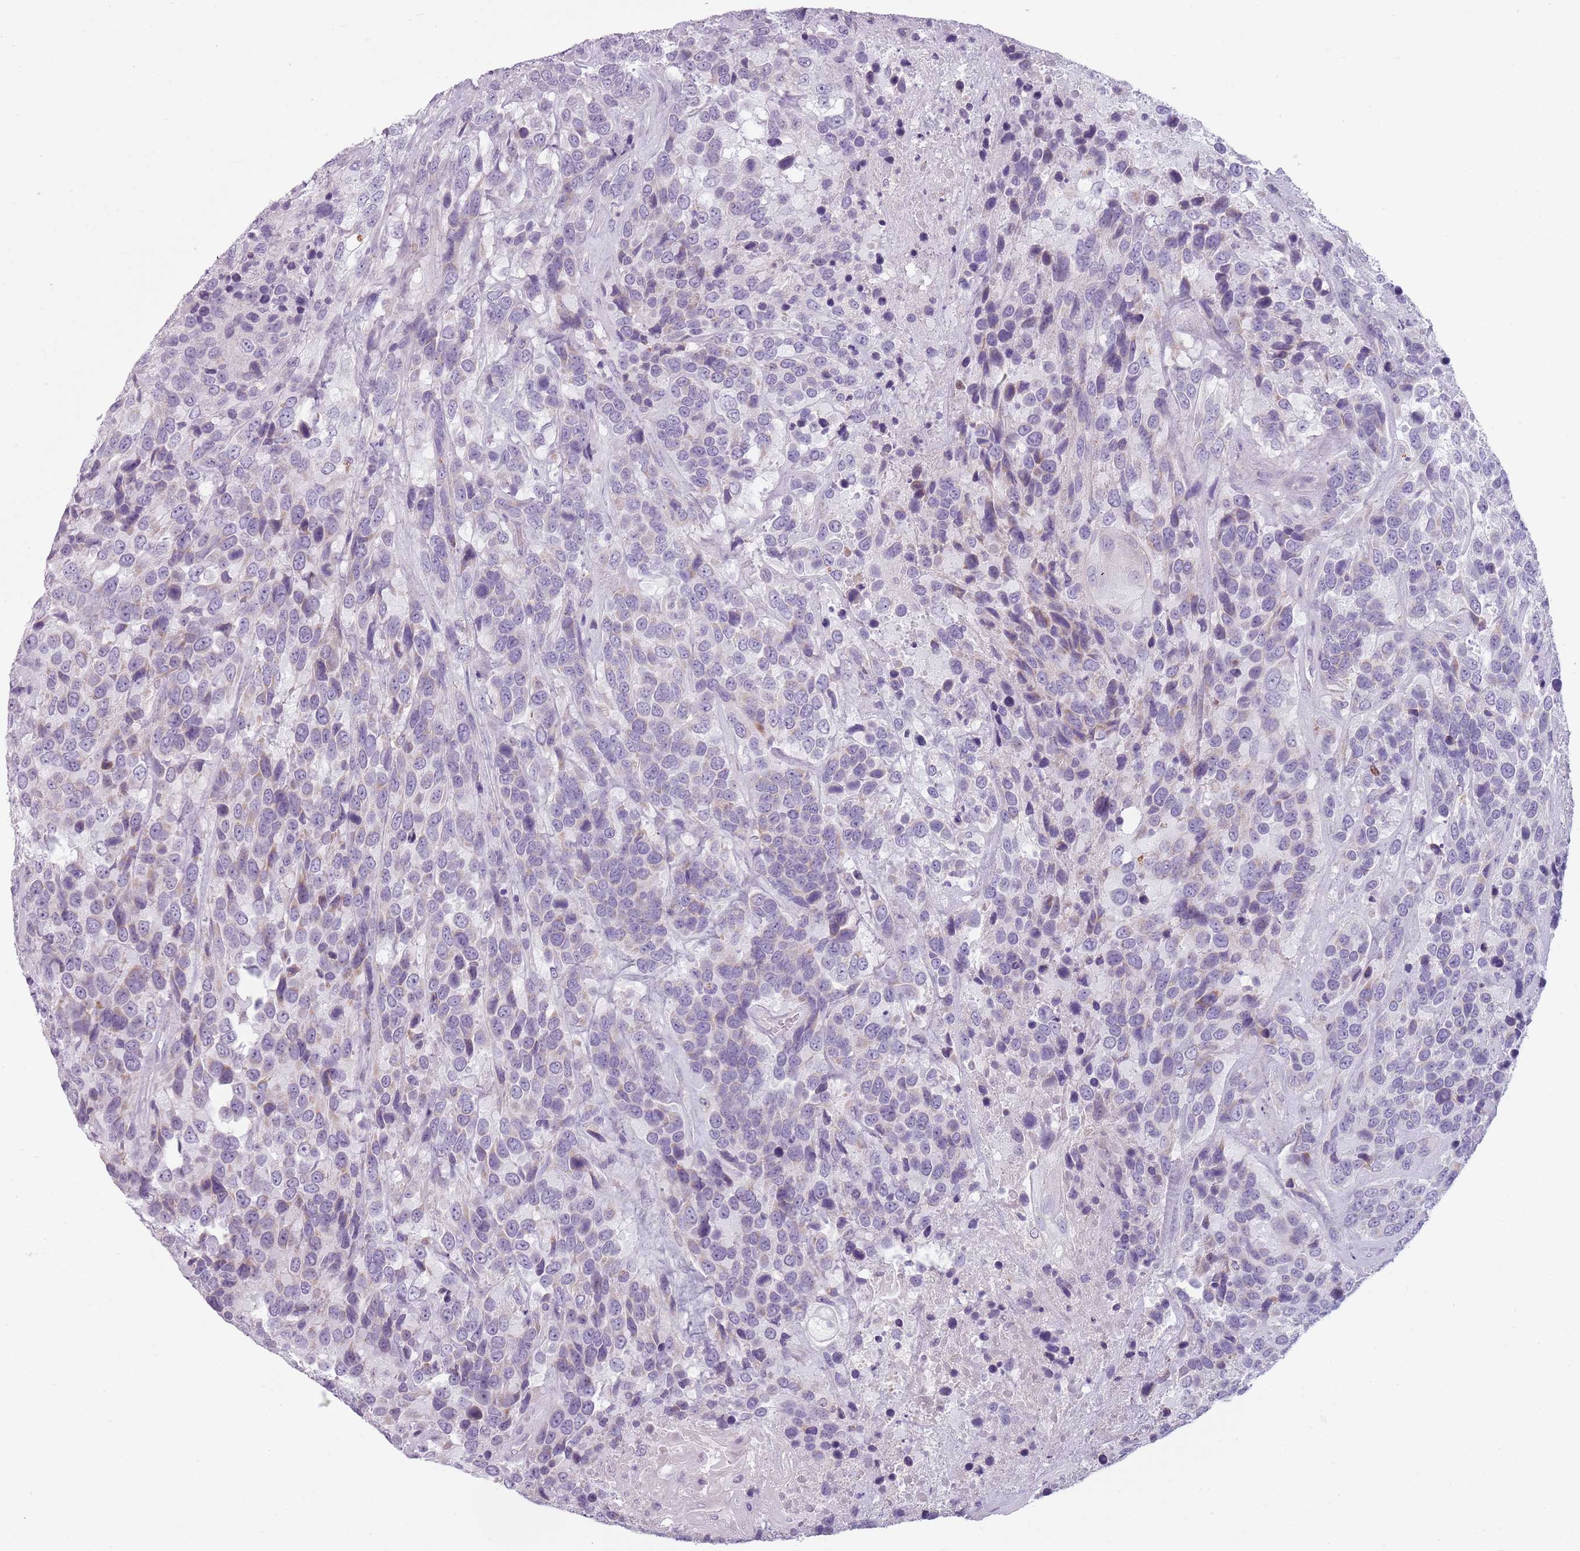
{"staining": {"intensity": "weak", "quantity": "<25%", "location": "cytoplasmic/membranous"}, "tissue": "urothelial cancer", "cell_type": "Tumor cells", "image_type": "cancer", "snomed": [{"axis": "morphology", "description": "Urothelial carcinoma, High grade"}, {"axis": "topography", "description": "Urinary bladder"}], "caption": "Urothelial cancer stained for a protein using immunohistochemistry (IHC) reveals no expression tumor cells.", "gene": "MEGF8", "patient": {"sex": "female", "age": 70}}